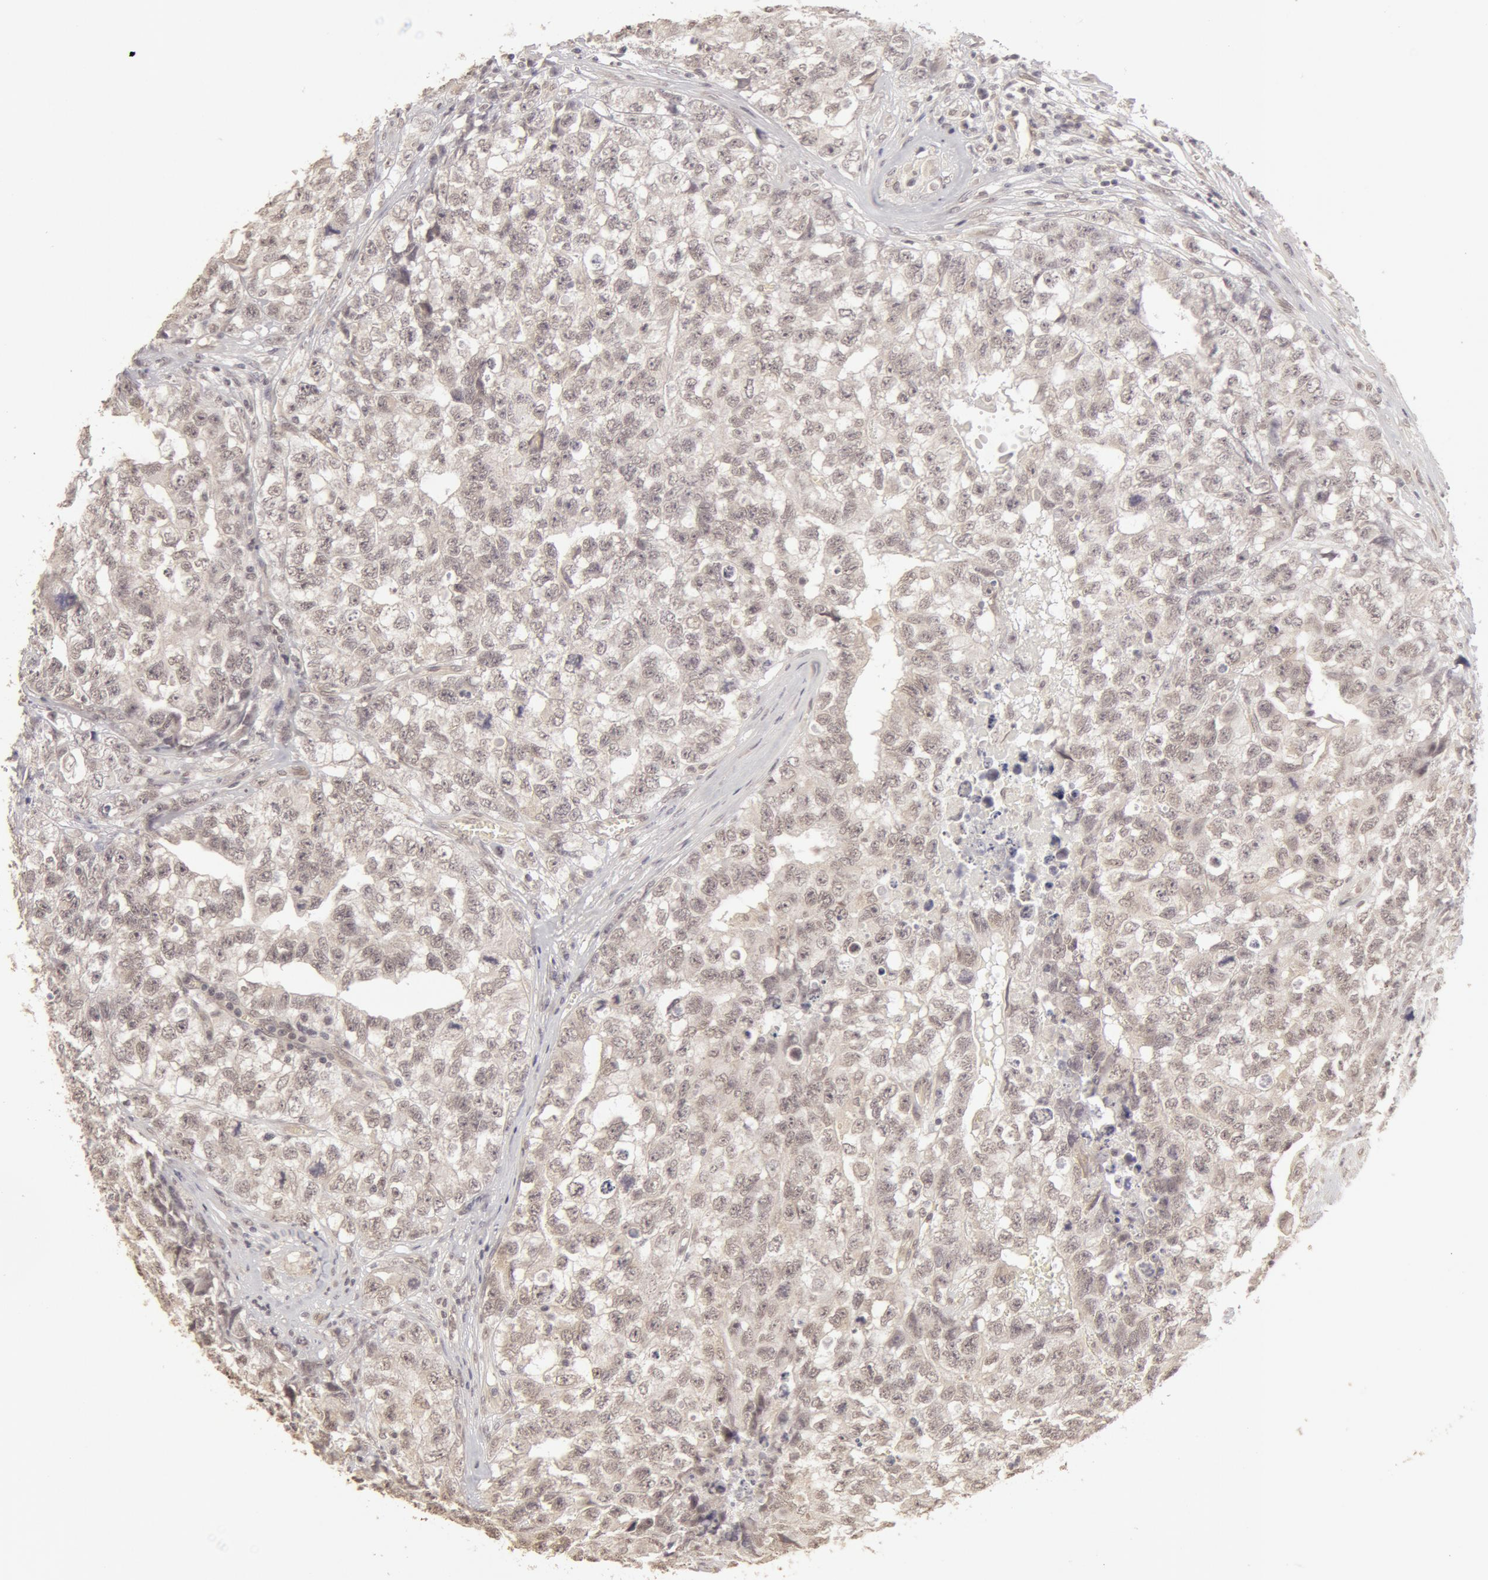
{"staining": {"intensity": "weak", "quantity": ">75%", "location": "nuclear"}, "tissue": "testis cancer", "cell_type": "Tumor cells", "image_type": "cancer", "snomed": [{"axis": "morphology", "description": "Carcinoma, Embryonal, NOS"}, {"axis": "topography", "description": "Testis"}], "caption": "Immunohistochemical staining of testis cancer (embryonal carcinoma) shows low levels of weak nuclear positivity in approximately >75% of tumor cells. The staining was performed using DAB (3,3'-diaminobenzidine) to visualize the protein expression in brown, while the nuclei were stained in blue with hematoxylin (Magnification: 20x).", "gene": "ADAM10", "patient": {"sex": "male", "age": 31}}